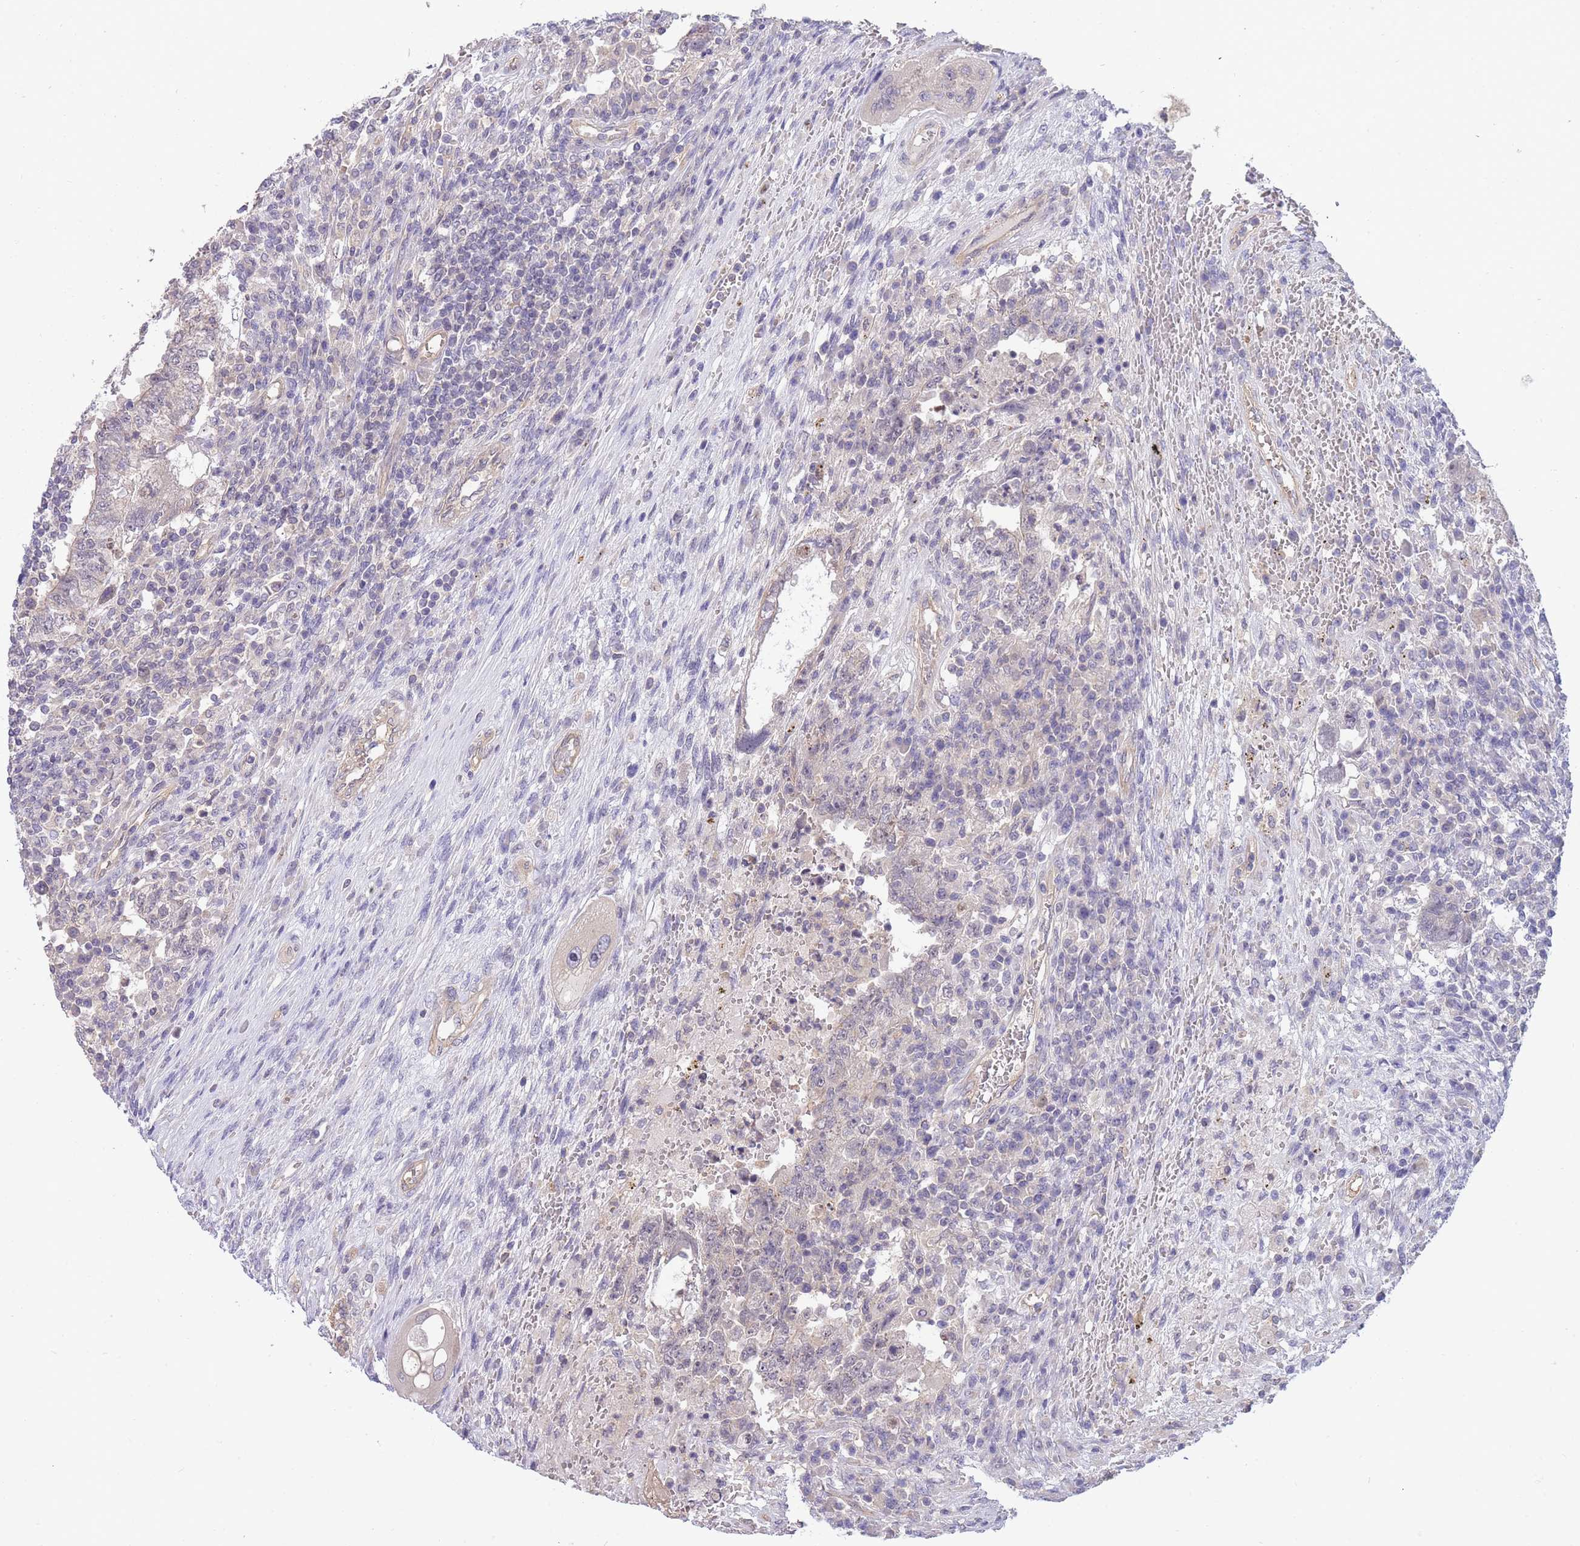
{"staining": {"intensity": "negative", "quantity": "none", "location": "none"}, "tissue": "testis cancer", "cell_type": "Tumor cells", "image_type": "cancer", "snomed": [{"axis": "morphology", "description": "Carcinoma, Embryonal, NOS"}, {"axis": "topography", "description": "Testis"}], "caption": "A histopathology image of human testis cancer (embryonal carcinoma) is negative for staining in tumor cells.", "gene": "SMC6", "patient": {"sex": "male", "age": 26}}